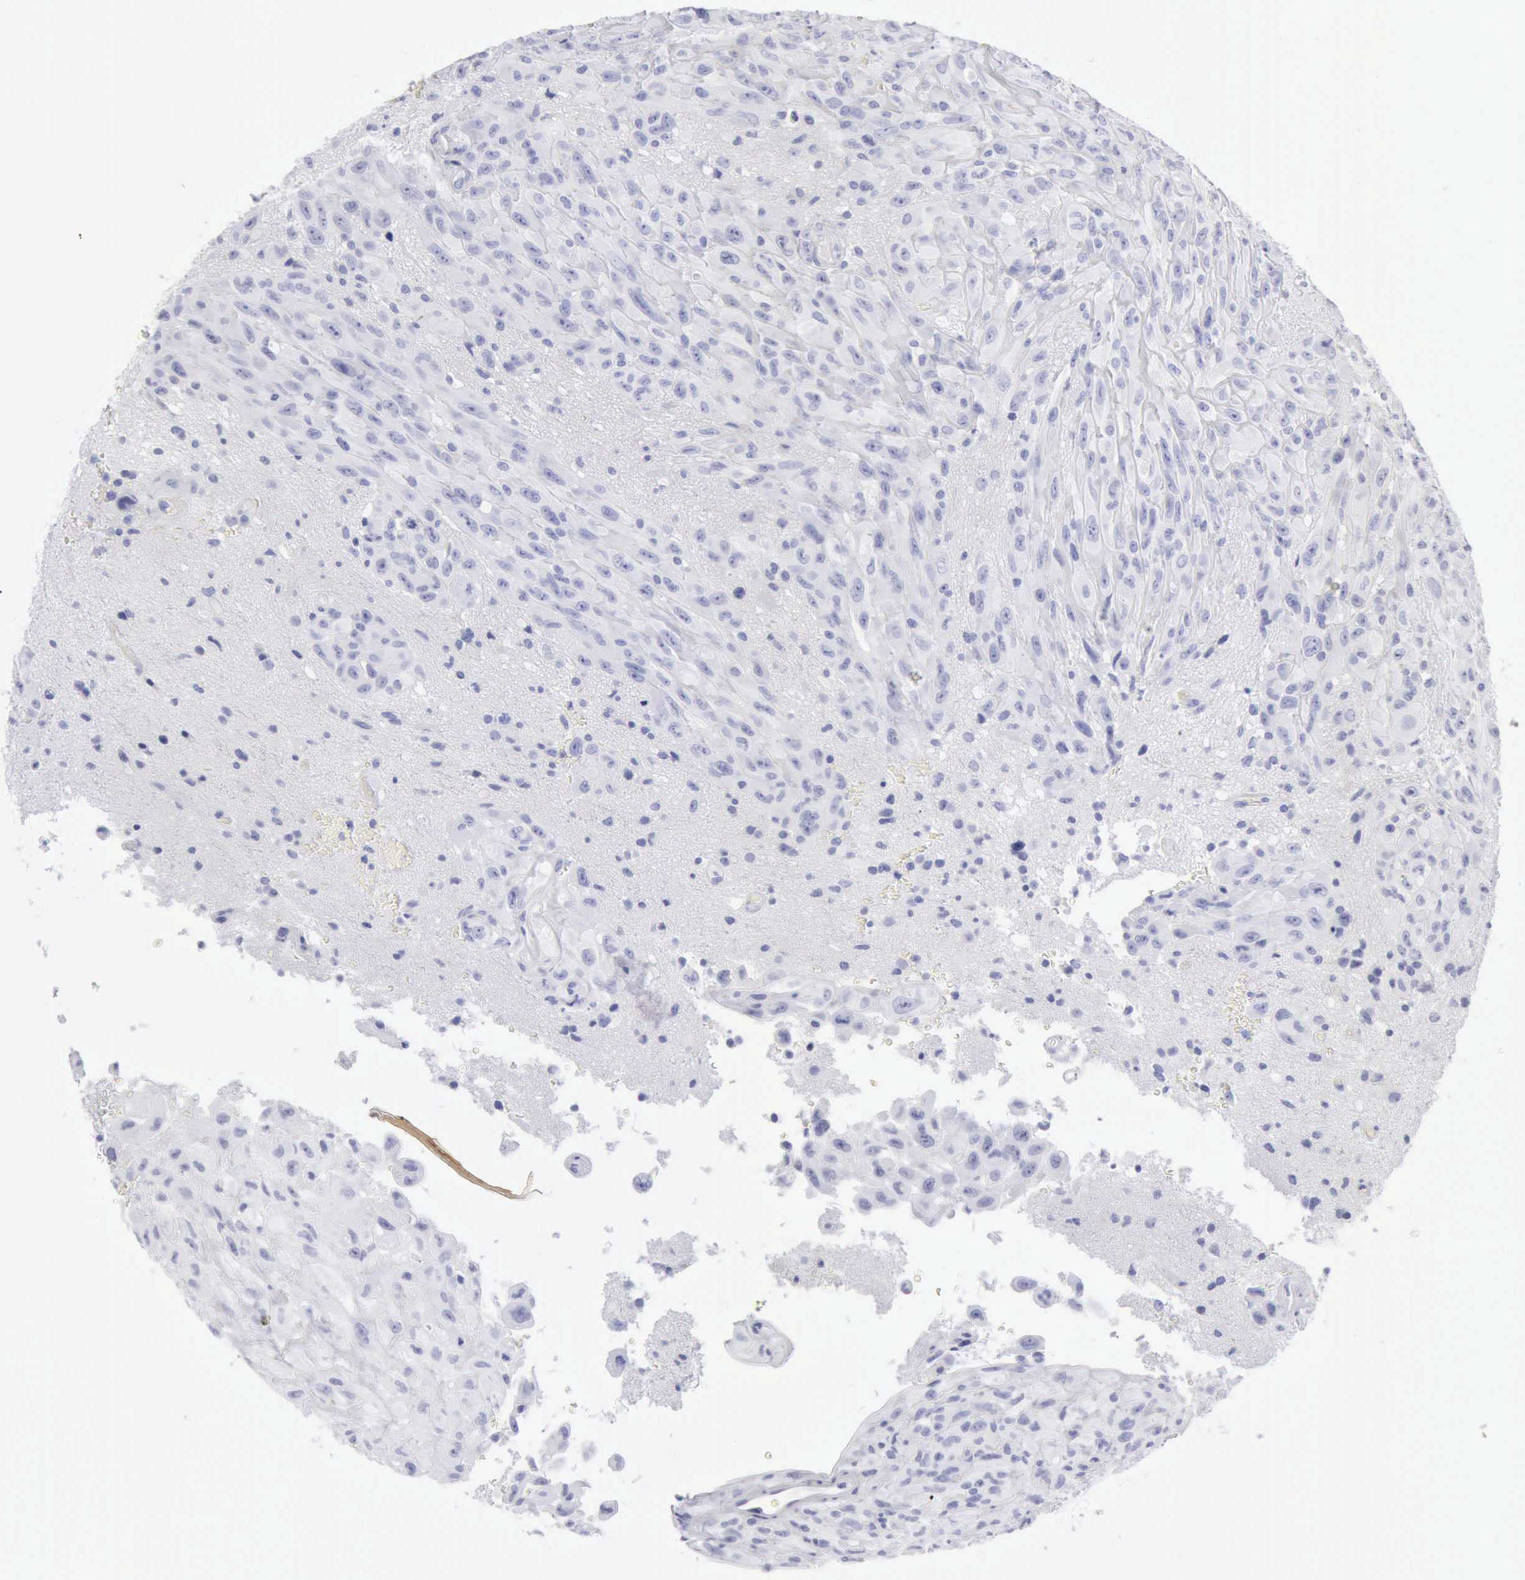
{"staining": {"intensity": "negative", "quantity": "none", "location": "none"}, "tissue": "glioma", "cell_type": "Tumor cells", "image_type": "cancer", "snomed": [{"axis": "morphology", "description": "Glioma, malignant, High grade"}, {"axis": "topography", "description": "Brain"}], "caption": "Immunohistochemical staining of glioma displays no significant positivity in tumor cells.", "gene": "KRT5", "patient": {"sex": "male", "age": 48}}